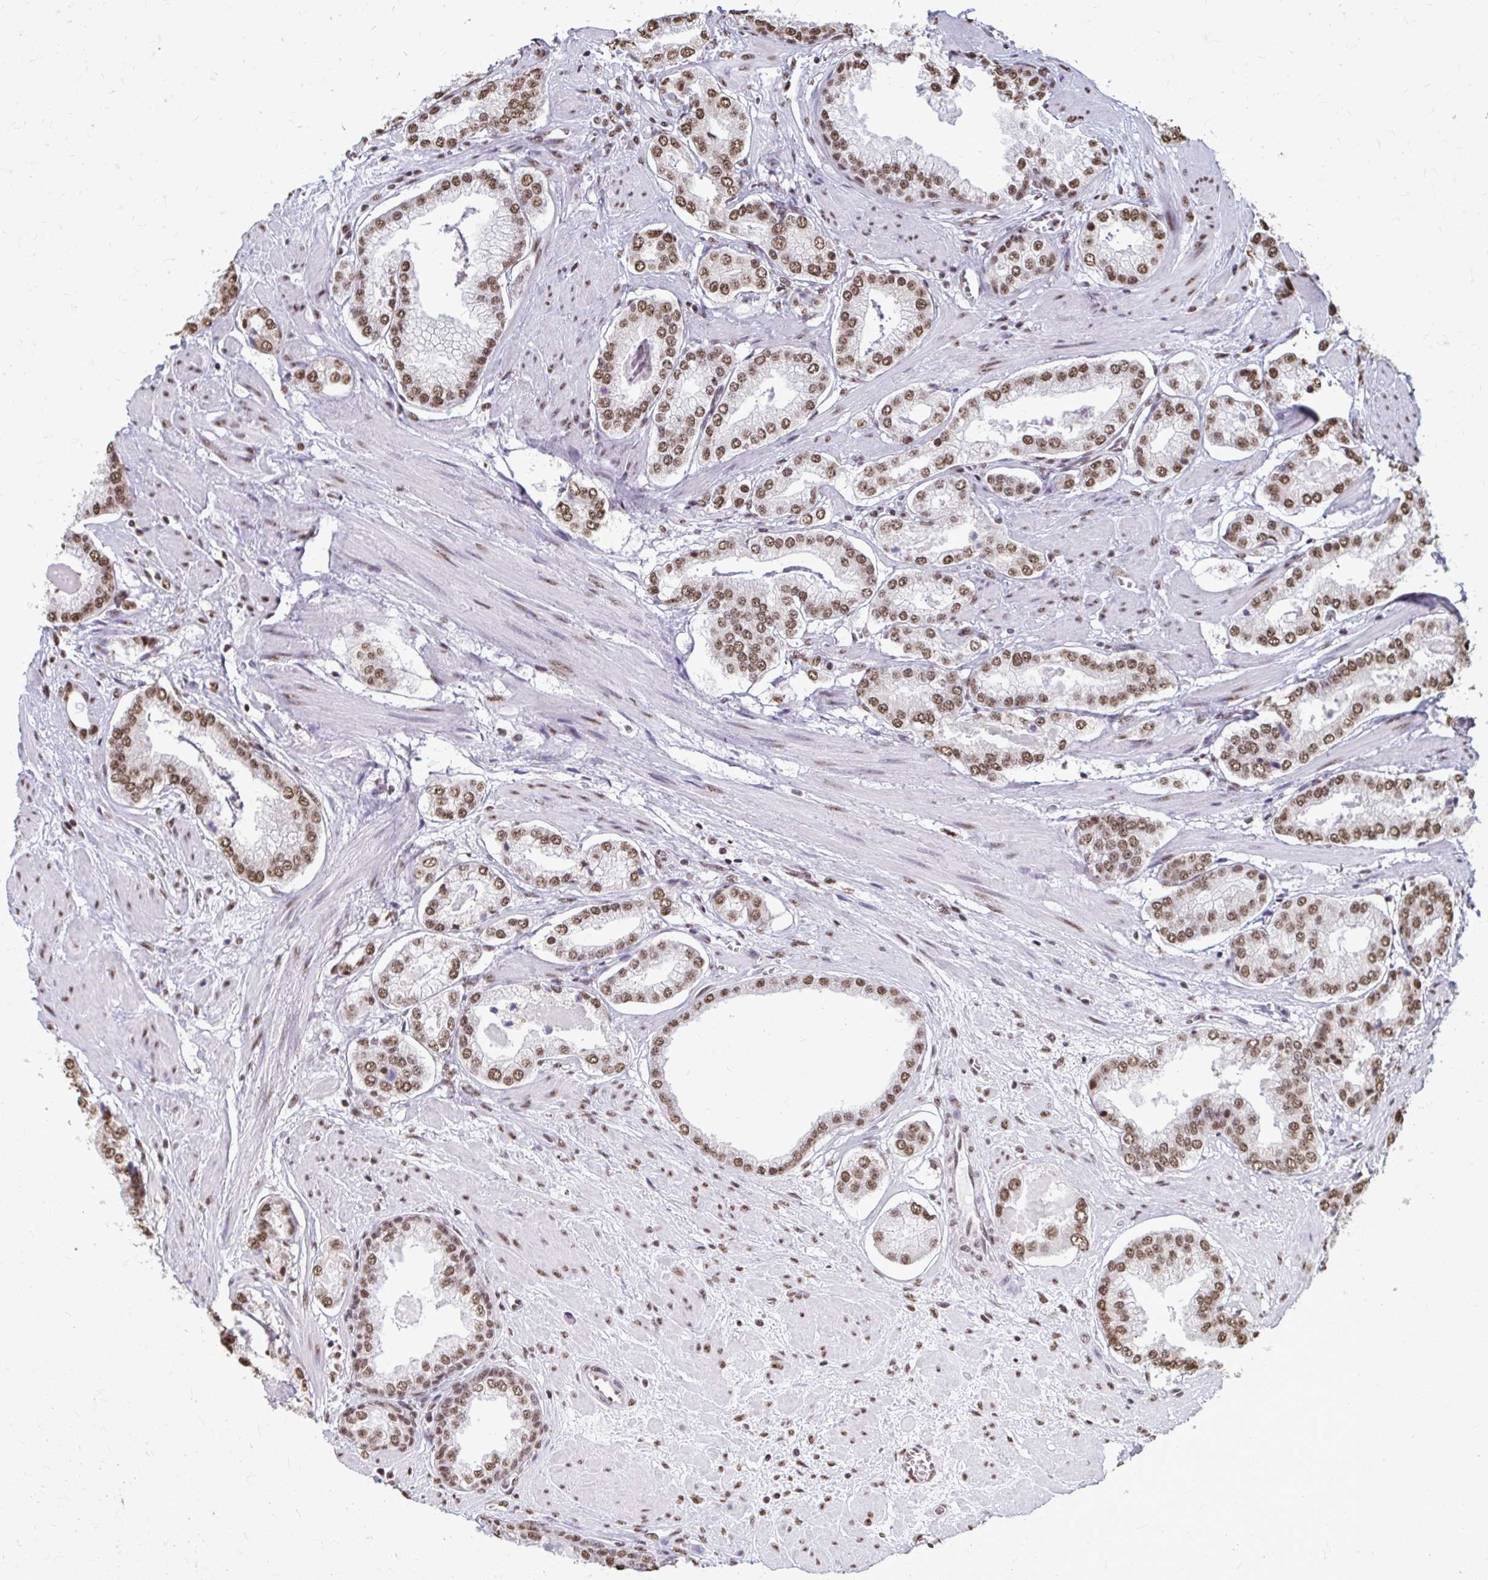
{"staining": {"intensity": "moderate", "quantity": ">75%", "location": "nuclear"}, "tissue": "prostate cancer", "cell_type": "Tumor cells", "image_type": "cancer", "snomed": [{"axis": "morphology", "description": "Adenocarcinoma, Low grade"}, {"axis": "topography", "description": "Prostate"}], "caption": "Tumor cells exhibit medium levels of moderate nuclear expression in approximately >75% of cells in prostate cancer.", "gene": "SNRPA", "patient": {"sex": "male", "age": 64}}